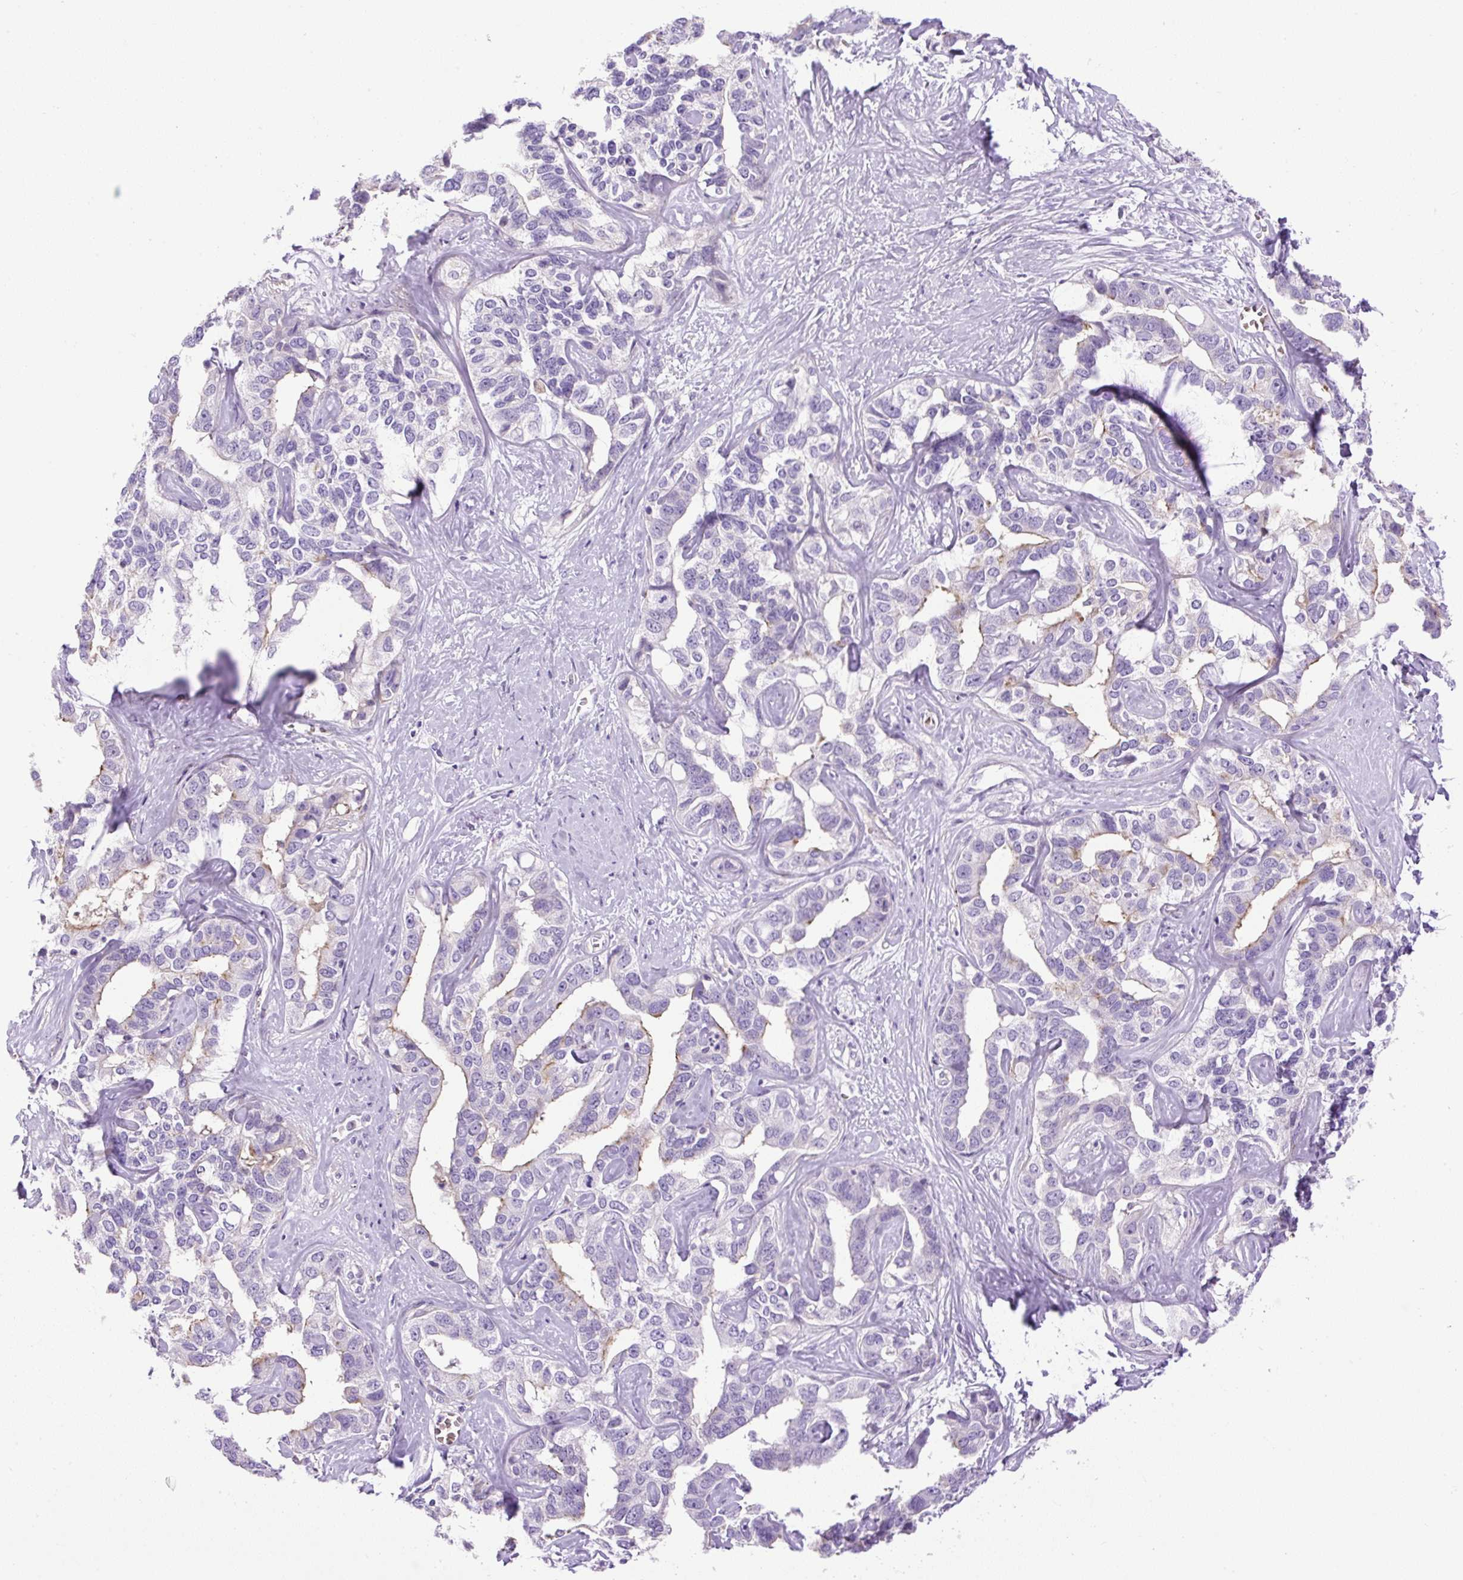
{"staining": {"intensity": "weak", "quantity": "<25%", "location": "cytoplasmic/membranous"}, "tissue": "liver cancer", "cell_type": "Tumor cells", "image_type": "cancer", "snomed": [{"axis": "morphology", "description": "Cholangiocarcinoma"}, {"axis": "topography", "description": "Liver"}], "caption": "There is no significant staining in tumor cells of liver cancer (cholangiocarcinoma). (Stains: DAB (3,3'-diaminobenzidine) immunohistochemistry with hematoxylin counter stain, Microscopy: brightfield microscopy at high magnification).", "gene": "VWA7", "patient": {"sex": "male", "age": 59}}